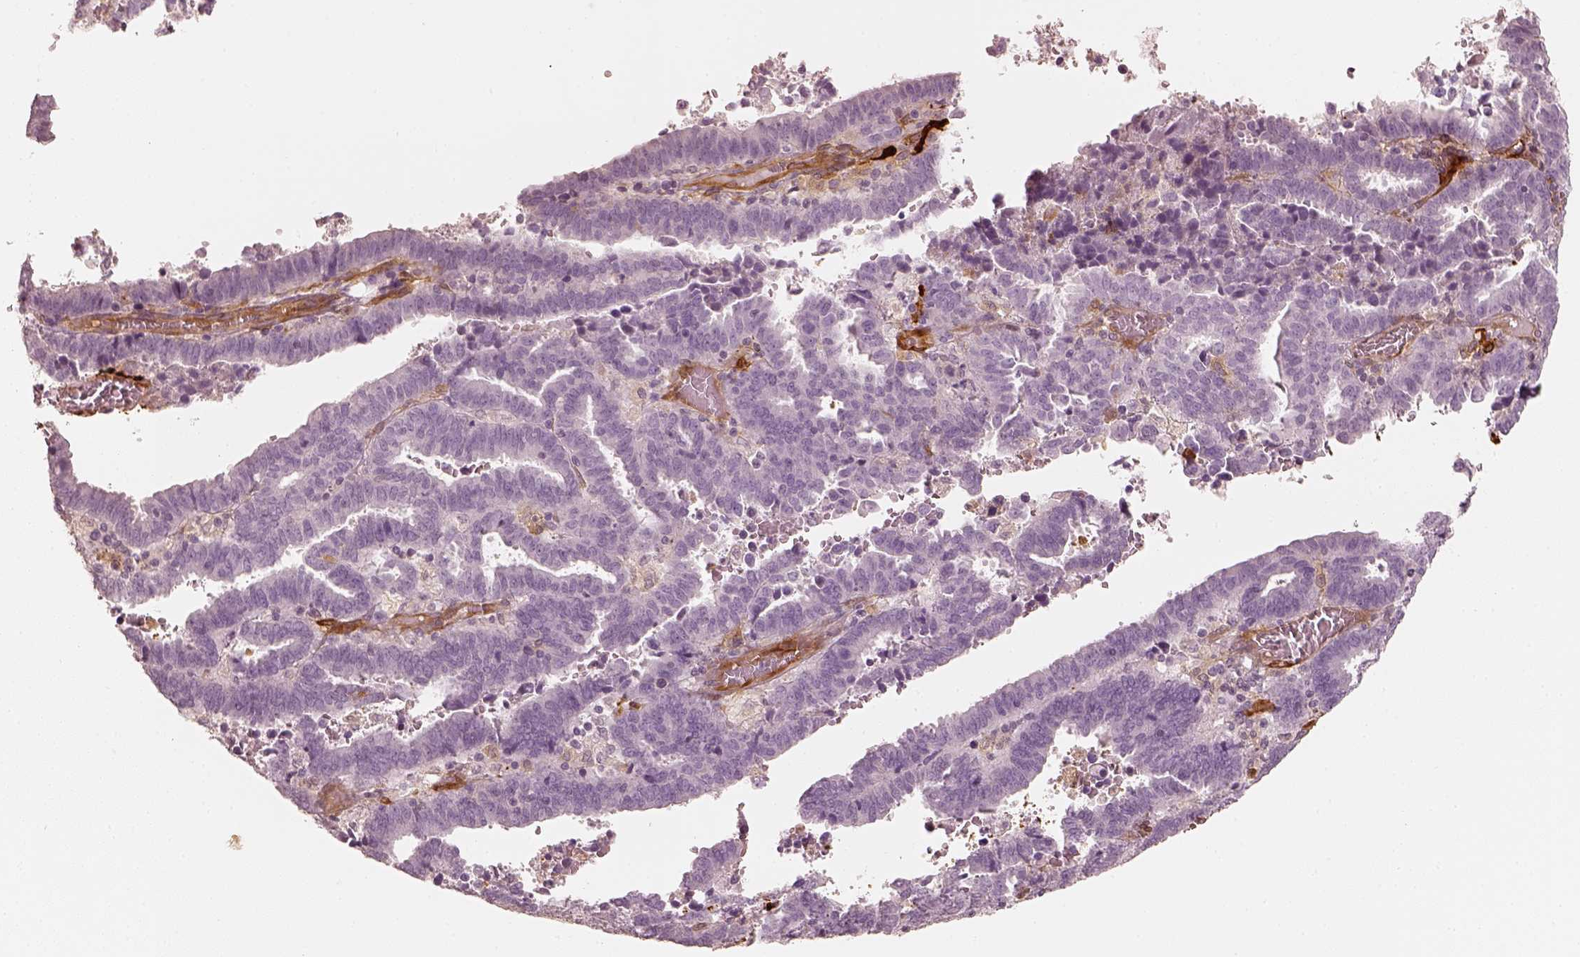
{"staining": {"intensity": "negative", "quantity": "none", "location": "none"}, "tissue": "endometrial cancer", "cell_type": "Tumor cells", "image_type": "cancer", "snomed": [{"axis": "morphology", "description": "Adenocarcinoma, NOS"}, {"axis": "topography", "description": "Uterus"}], "caption": "Immunohistochemistry (IHC) of human endometrial cancer shows no staining in tumor cells.", "gene": "FSCN1", "patient": {"sex": "female", "age": 83}}